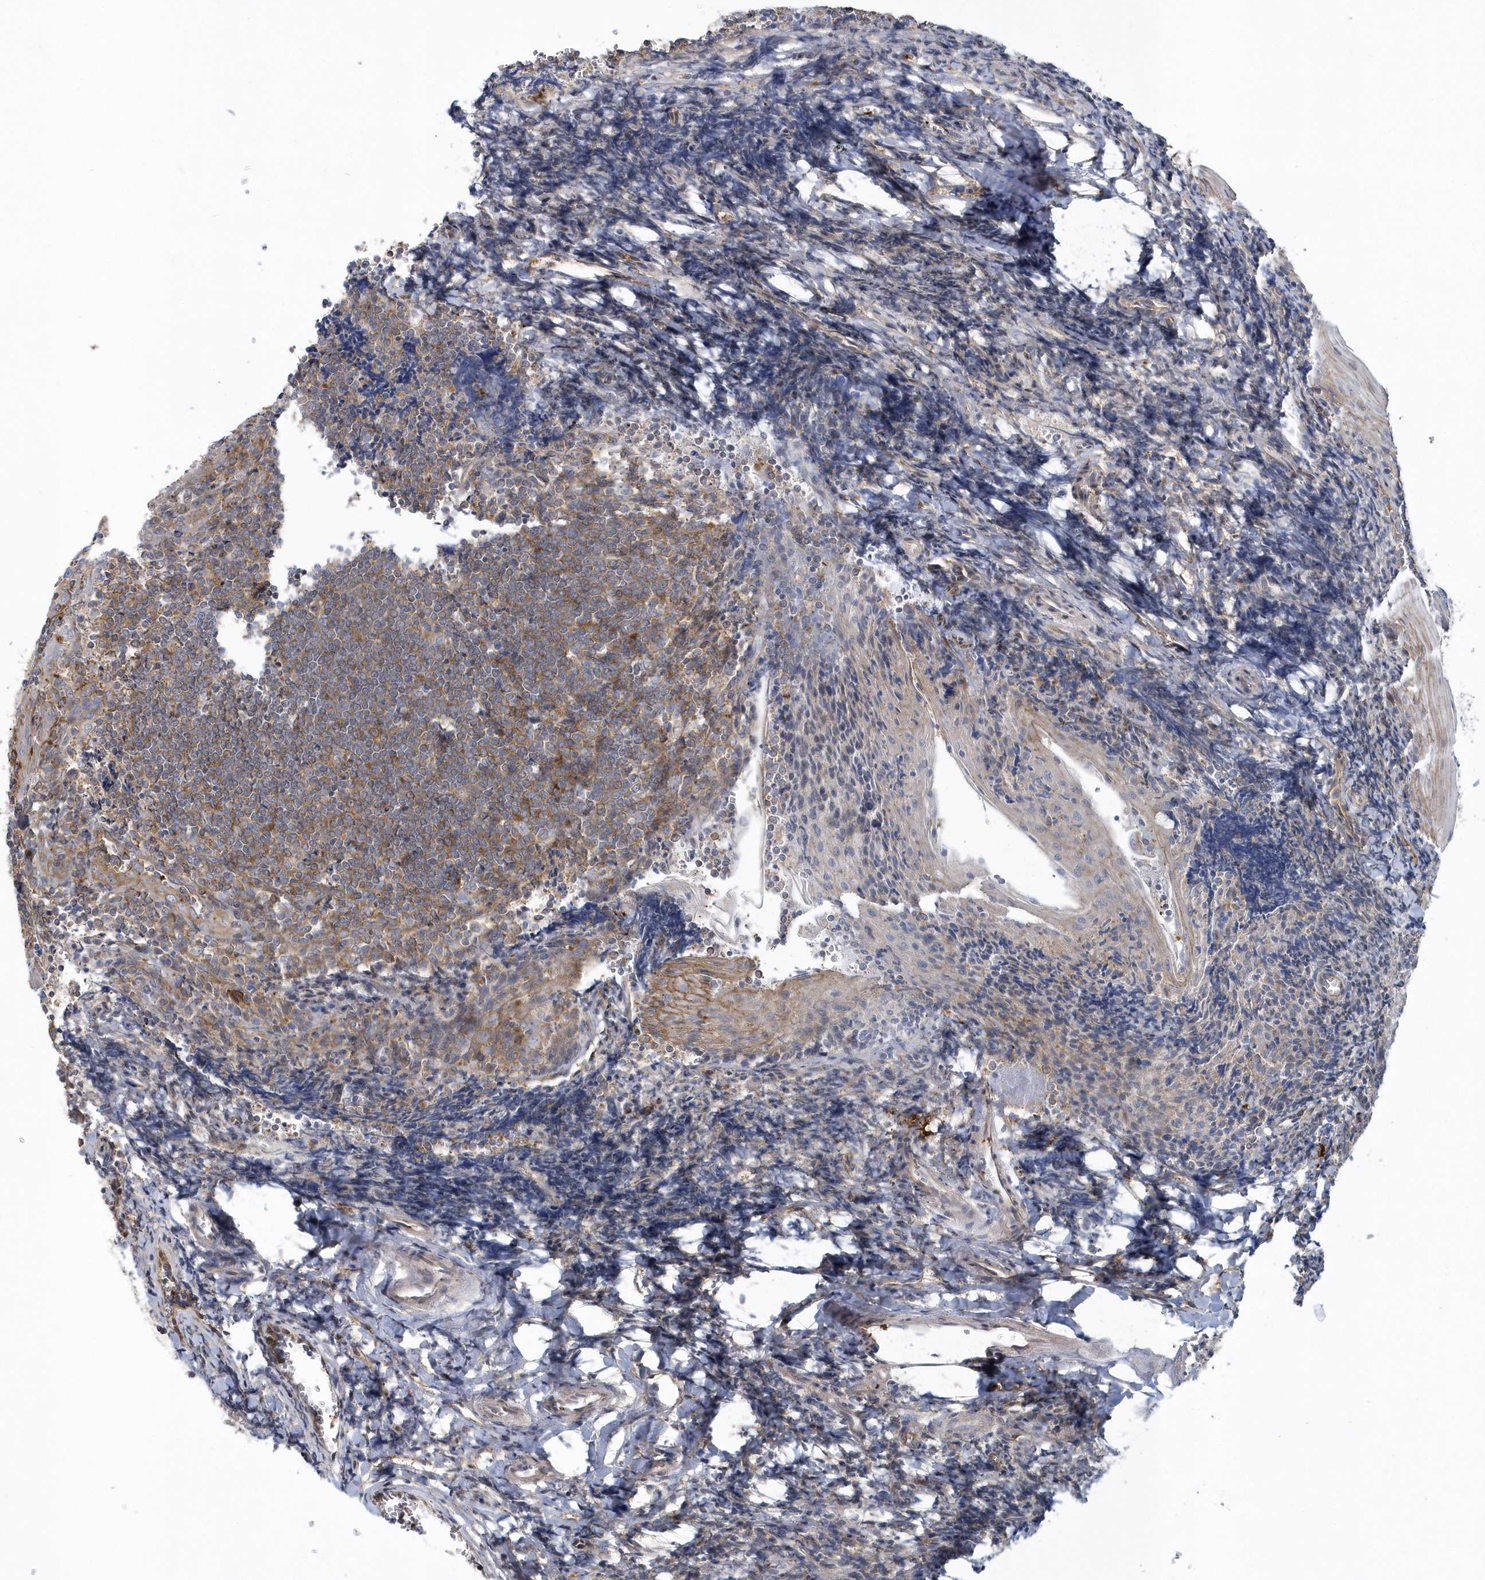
{"staining": {"intensity": "weak", "quantity": "<25%", "location": "cytoplasmic/membranous"}, "tissue": "tonsil", "cell_type": "Germinal center cells", "image_type": "normal", "snomed": [{"axis": "morphology", "description": "Normal tissue, NOS"}, {"axis": "topography", "description": "Tonsil"}], "caption": "Germinal center cells show no significant positivity in normal tonsil.", "gene": "ARAP2", "patient": {"sex": "male", "age": 27}}